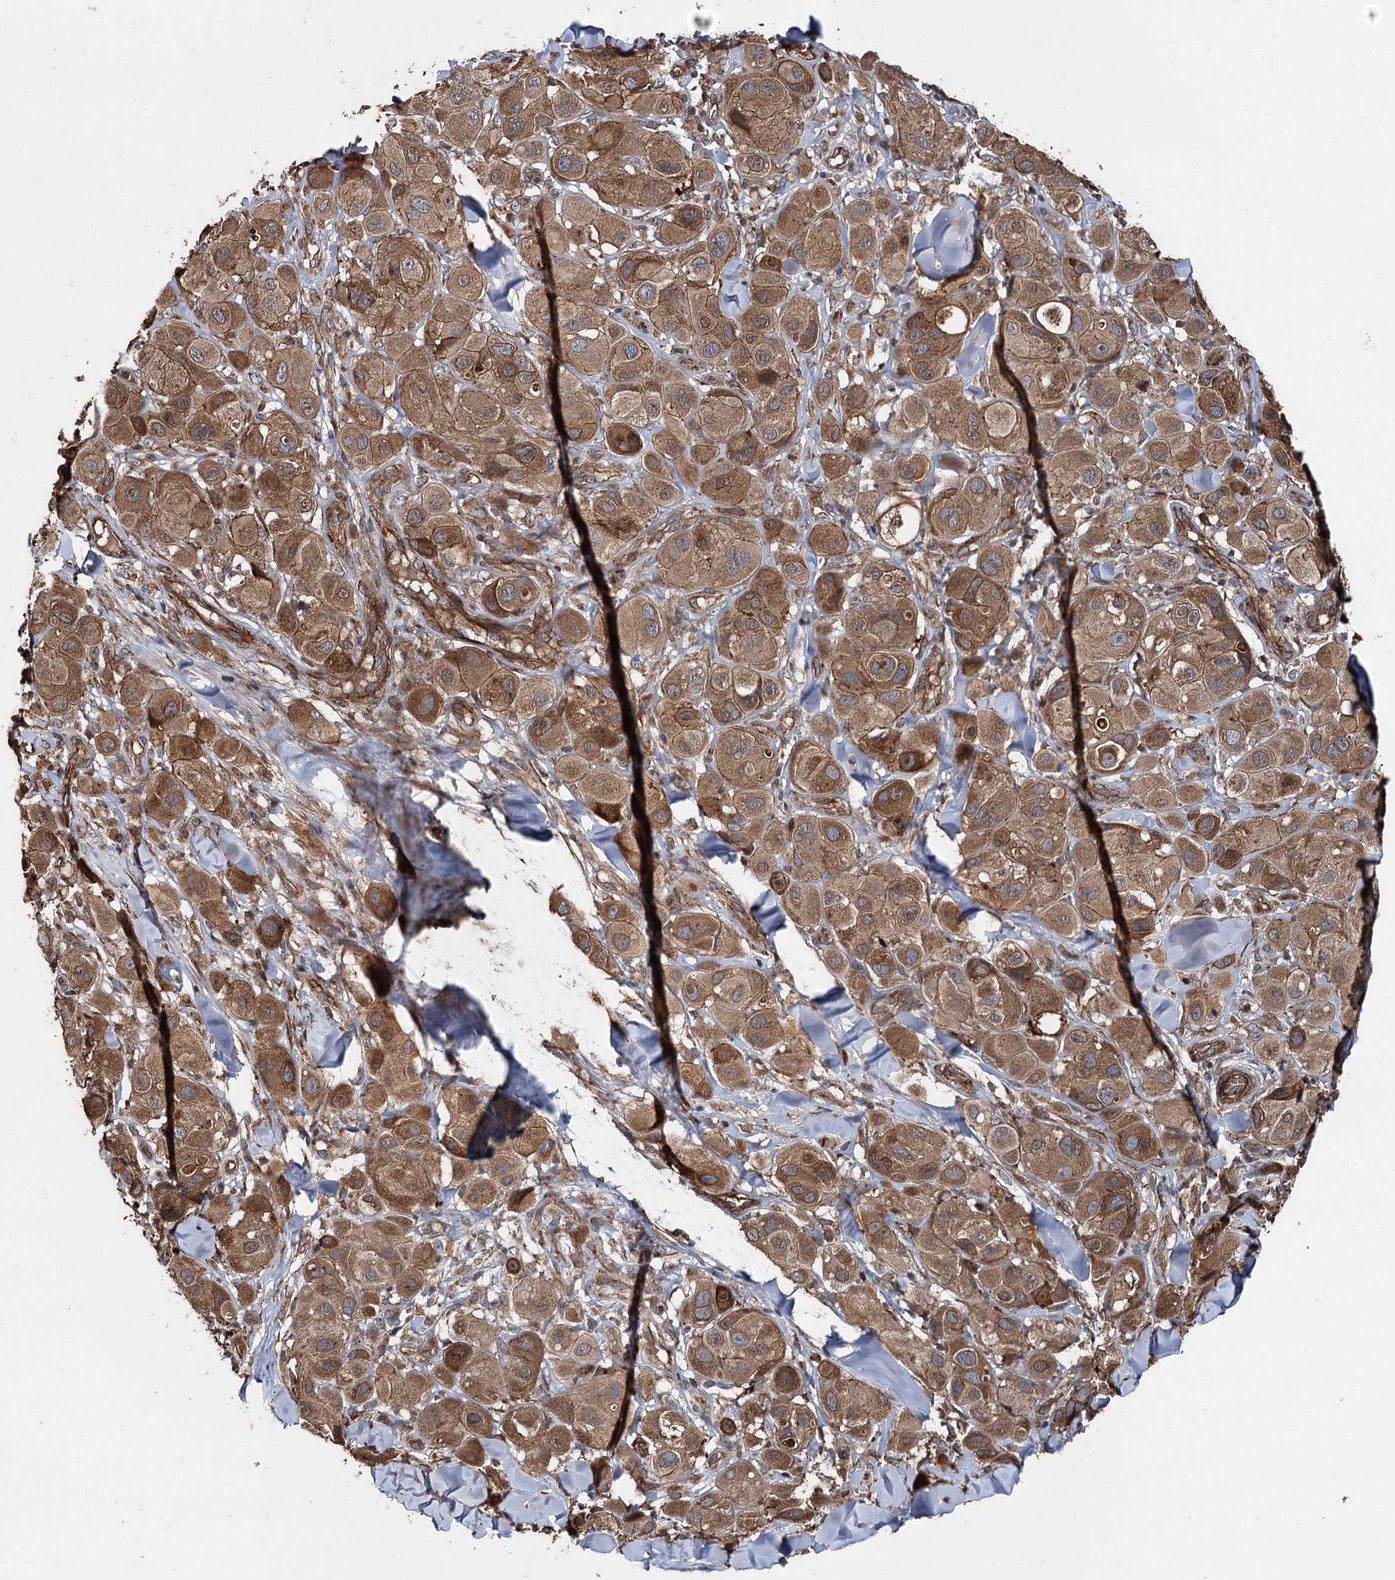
{"staining": {"intensity": "moderate", "quantity": ">75%", "location": "cytoplasmic/membranous"}, "tissue": "melanoma", "cell_type": "Tumor cells", "image_type": "cancer", "snomed": [{"axis": "morphology", "description": "Malignant melanoma, Metastatic site"}, {"axis": "topography", "description": "Skin"}], "caption": "Protein expression analysis of human melanoma reveals moderate cytoplasmic/membranous positivity in approximately >75% of tumor cells.", "gene": "ITFG2", "patient": {"sex": "male", "age": 41}}